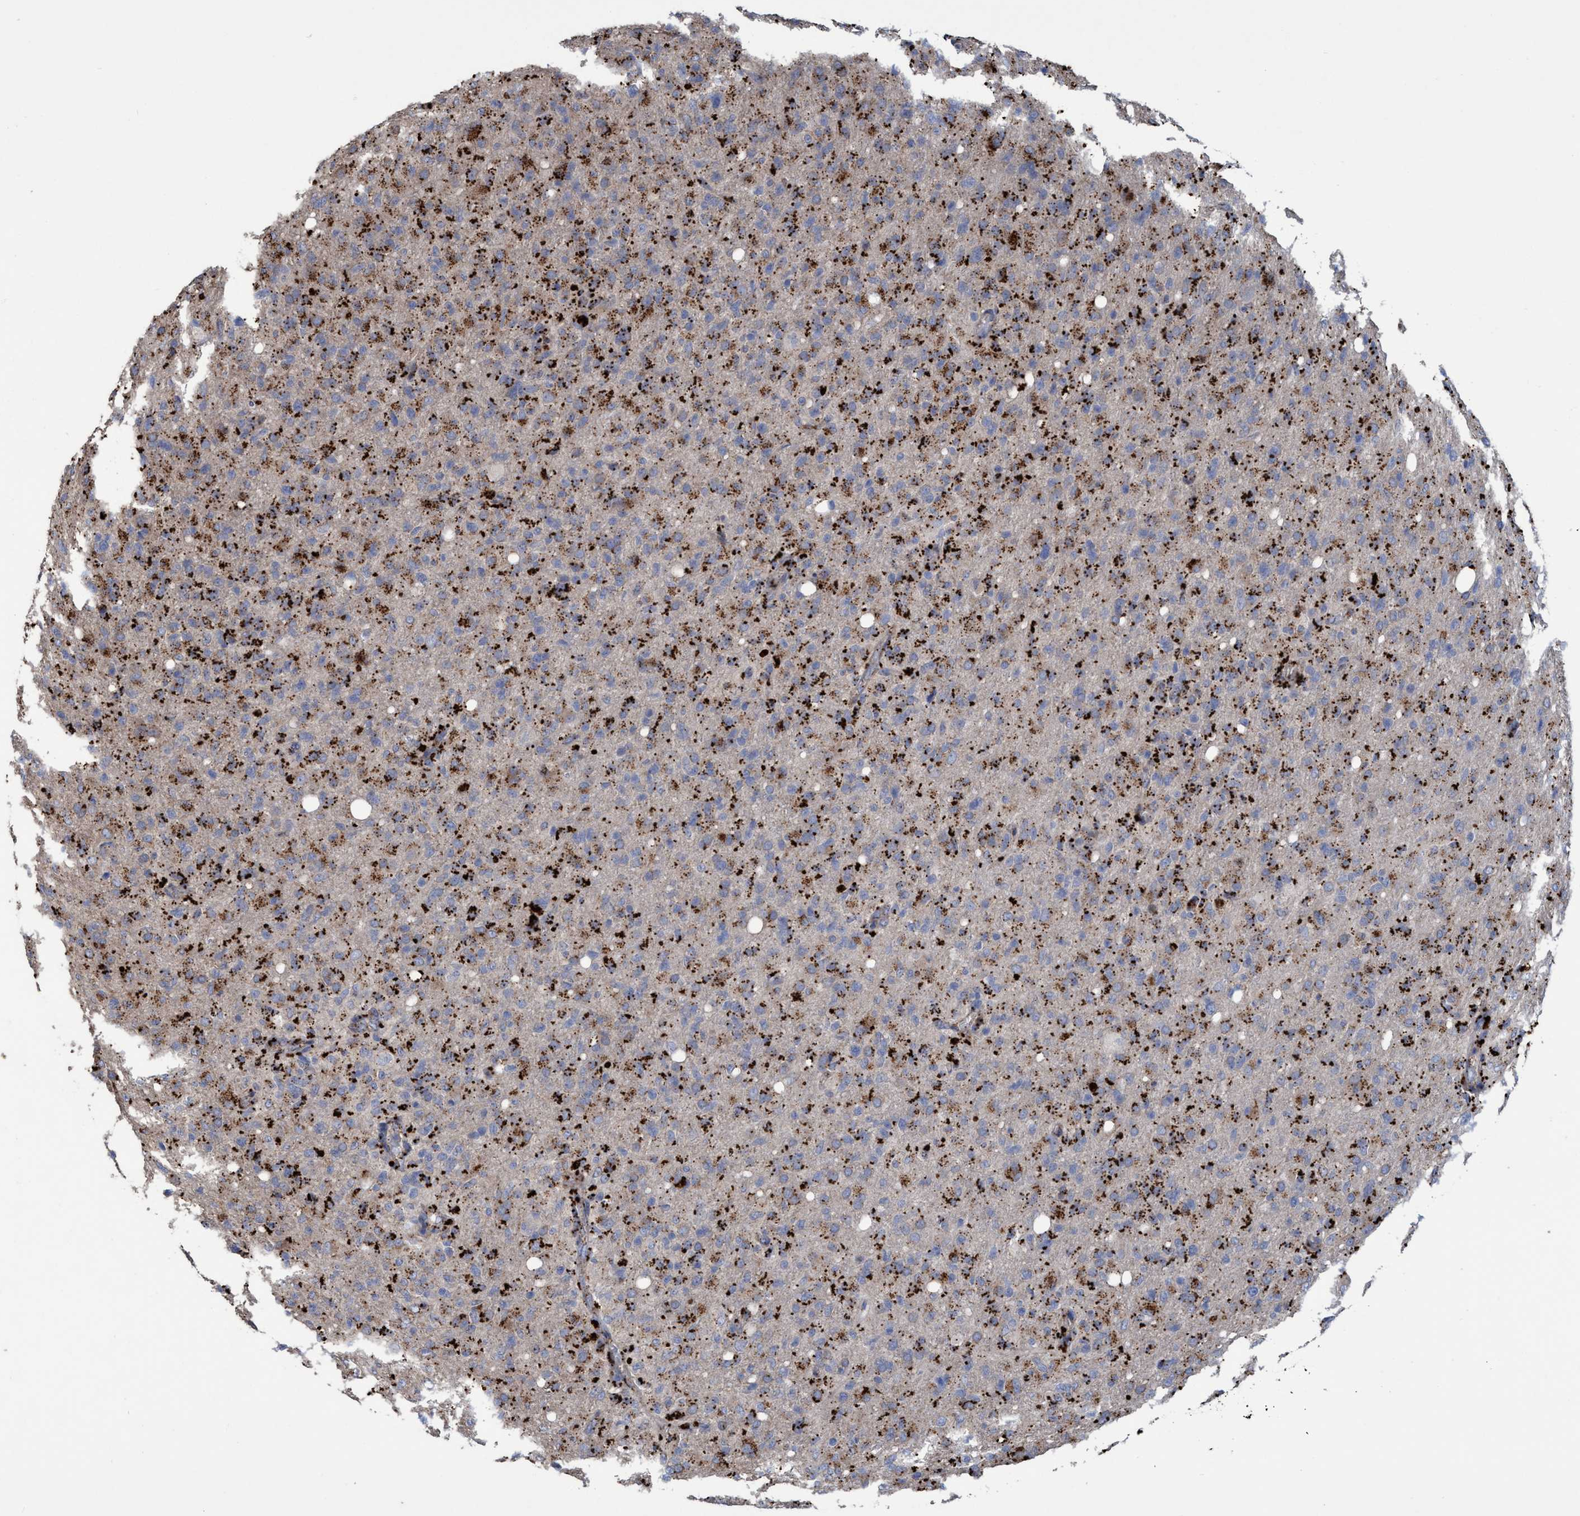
{"staining": {"intensity": "moderate", "quantity": "25%-75%", "location": "cytoplasmic/membranous"}, "tissue": "glioma", "cell_type": "Tumor cells", "image_type": "cancer", "snomed": [{"axis": "morphology", "description": "Glioma, malignant, High grade"}, {"axis": "topography", "description": "Brain"}], "caption": "A high-resolution micrograph shows immunohistochemistry staining of glioma, which exhibits moderate cytoplasmic/membranous positivity in approximately 25%-75% of tumor cells. (Stains: DAB (3,3'-diaminobenzidine) in brown, nuclei in blue, Microscopy: brightfield microscopy at high magnification).", "gene": "BBS9", "patient": {"sex": "female", "age": 57}}